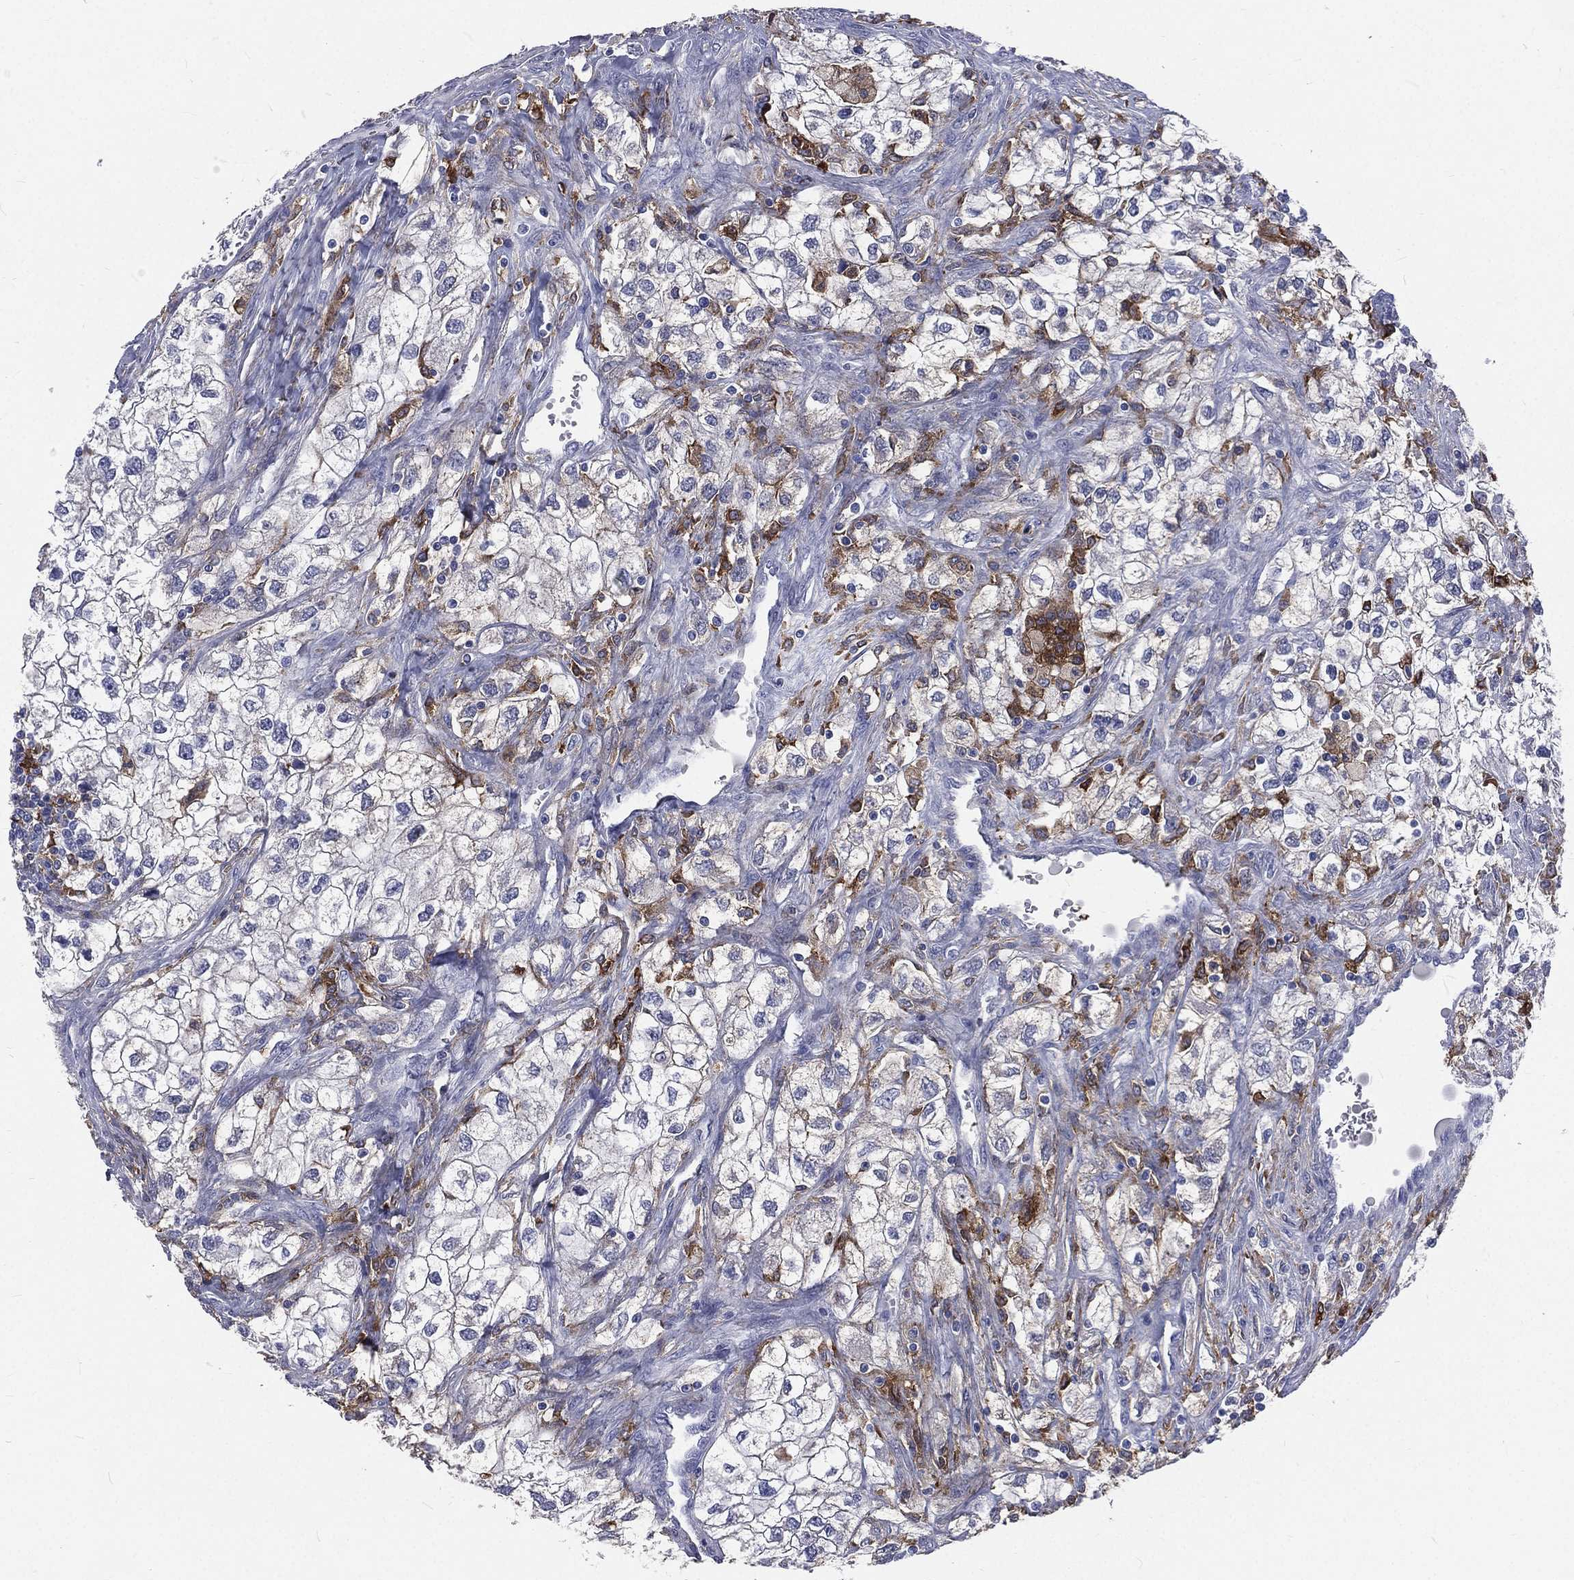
{"staining": {"intensity": "strong", "quantity": "<25%", "location": "cytoplasmic/membranous"}, "tissue": "renal cancer", "cell_type": "Tumor cells", "image_type": "cancer", "snomed": [{"axis": "morphology", "description": "Adenocarcinoma, NOS"}, {"axis": "topography", "description": "Kidney"}], "caption": "Renal cancer (adenocarcinoma) tissue reveals strong cytoplasmic/membranous expression in about <25% of tumor cells, visualized by immunohistochemistry.", "gene": "BASP1", "patient": {"sex": "male", "age": 59}}